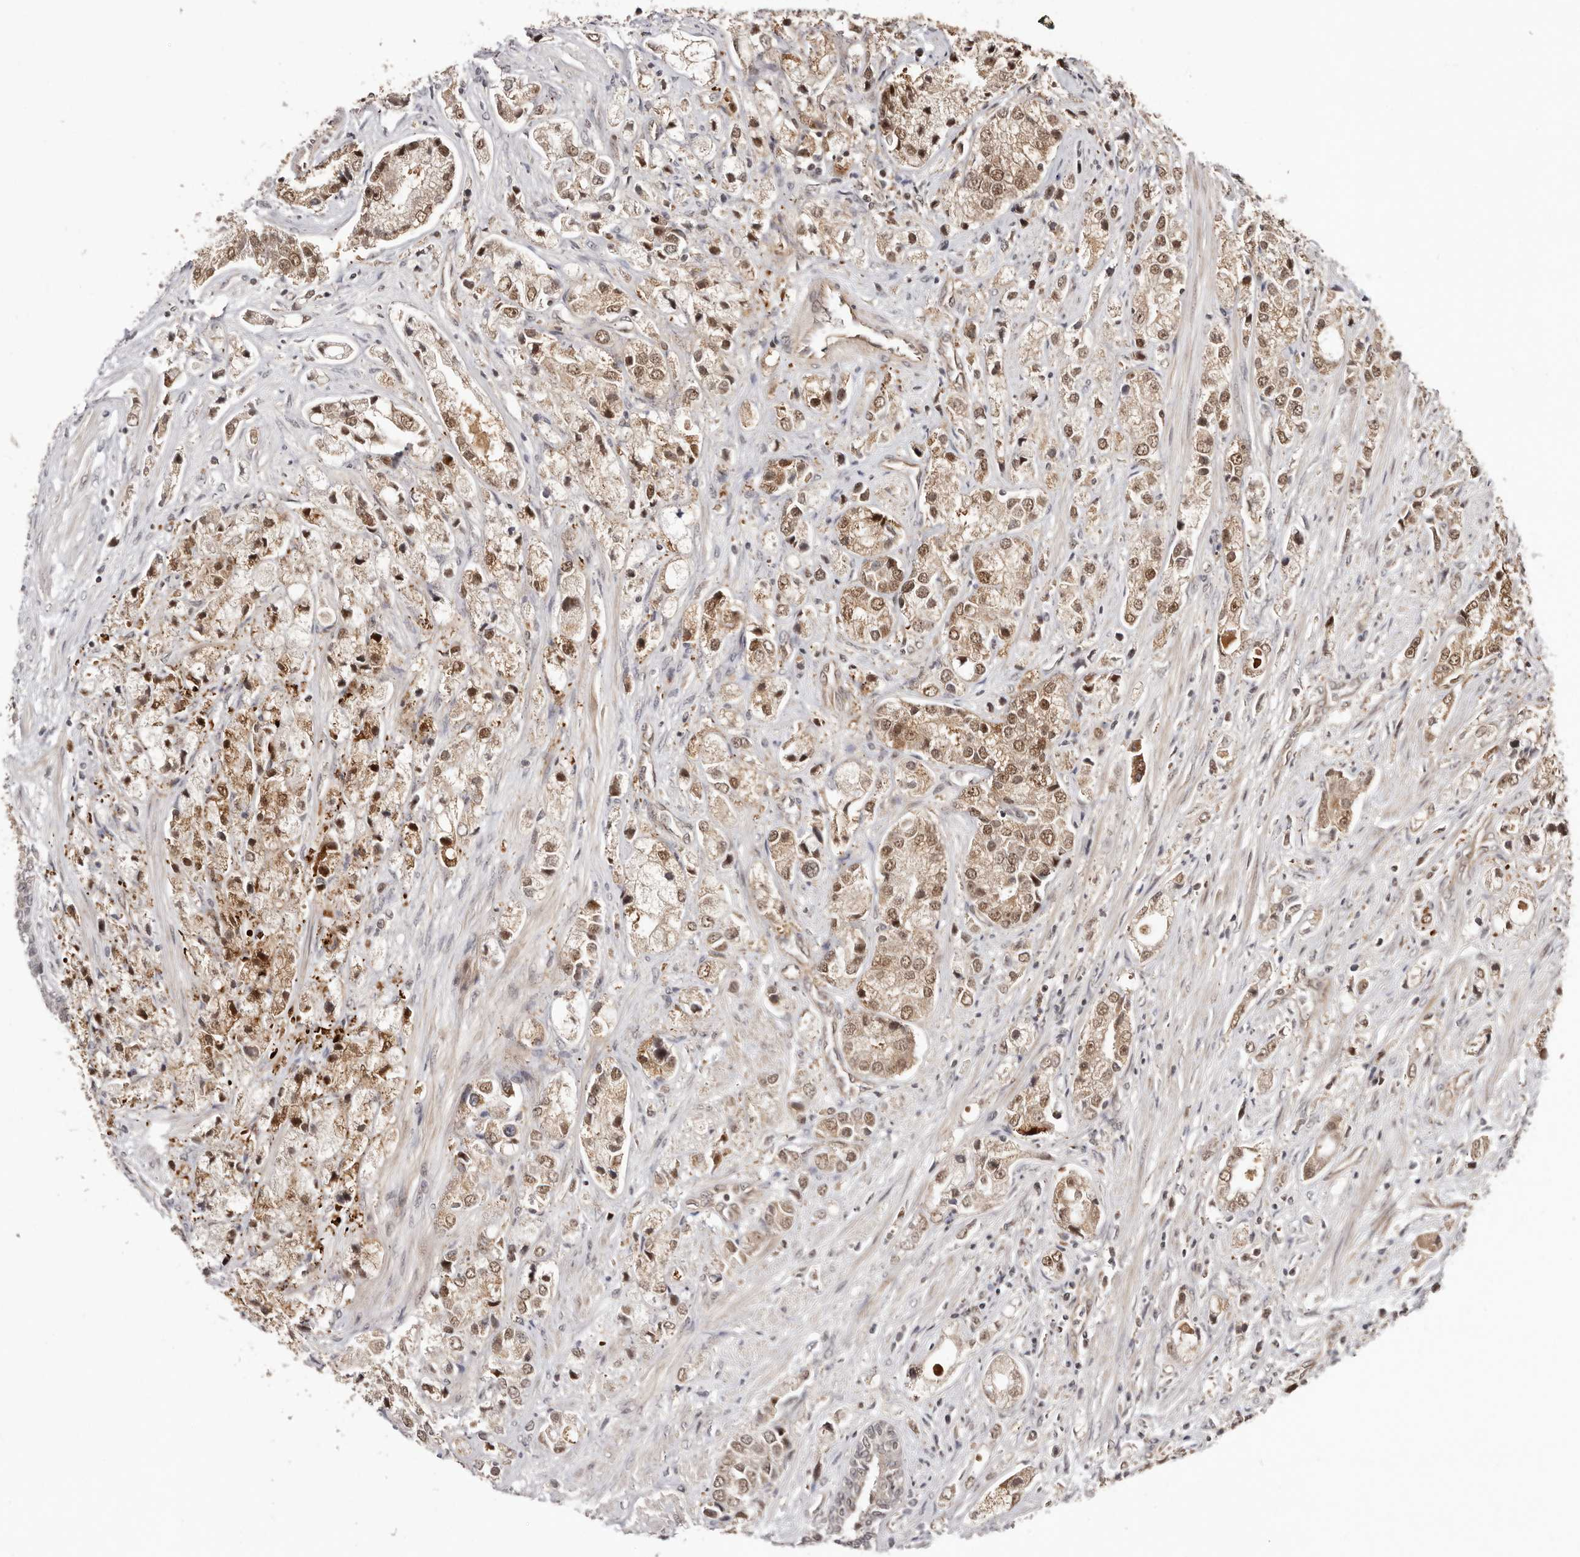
{"staining": {"intensity": "moderate", "quantity": ">75%", "location": "cytoplasmic/membranous,nuclear"}, "tissue": "prostate cancer", "cell_type": "Tumor cells", "image_type": "cancer", "snomed": [{"axis": "morphology", "description": "Adenocarcinoma, High grade"}, {"axis": "topography", "description": "Prostate"}], "caption": "High-grade adenocarcinoma (prostate) stained with DAB immunohistochemistry exhibits medium levels of moderate cytoplasmic/membranous and nuclear staining in approximately >75% of tumor cells.", "gene": "MED8", "patient": {"sex": "male", "age": 50}}